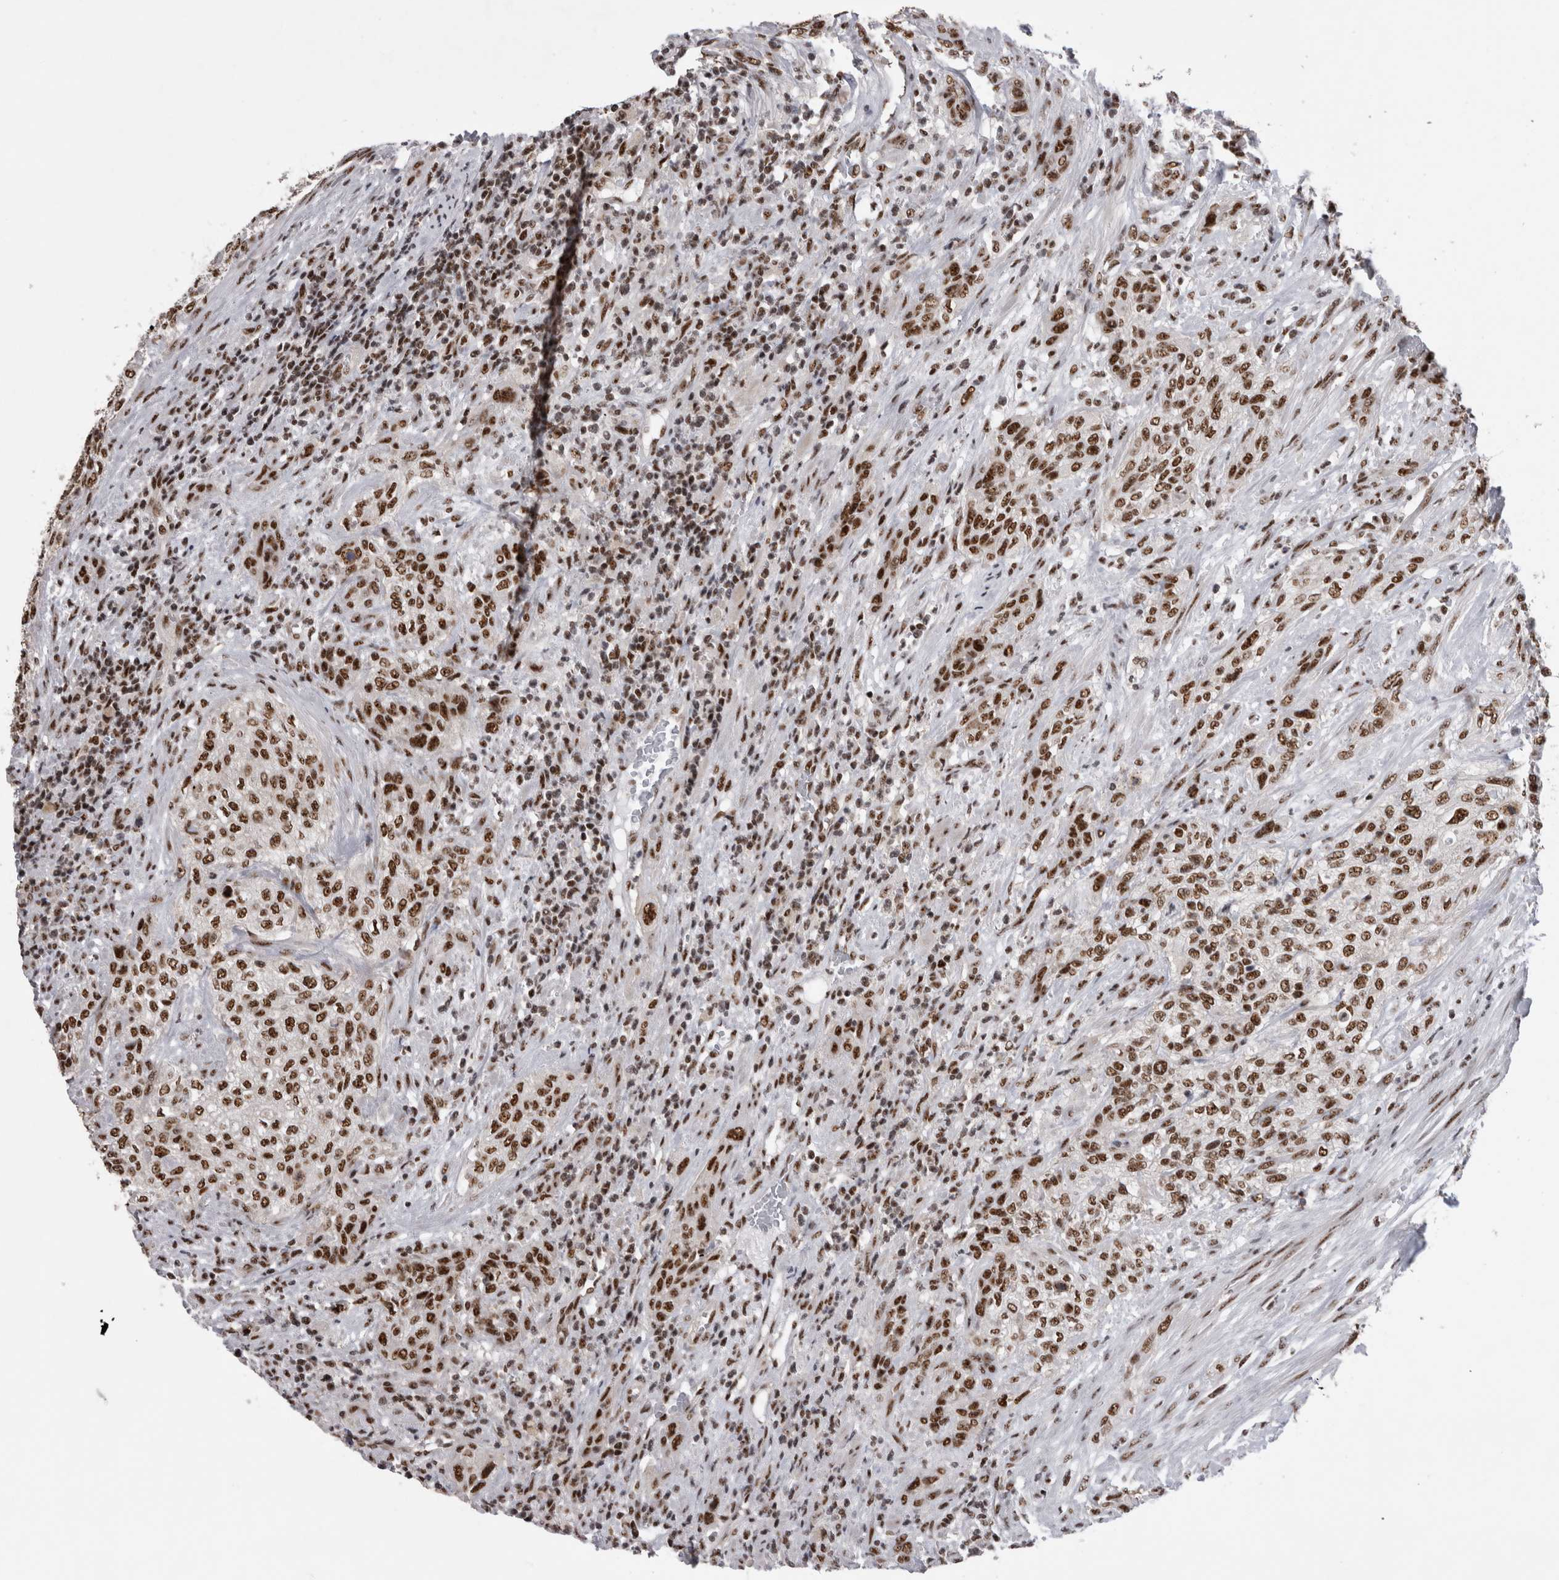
{"staining": {"intensity": "strong", "quantity": ">75%", "location": "nuclear"}, "tissue": "urothelial cancer", "cell_type": "Tumor cells", "image_type": "cancer", "snomed": [{"axis": "morphology", "description": "Urothelial carcinoma, Low grade"}, {"axis": "morphology", "description": "Urothelial carcinoma, High grade"}, {"axis": "topography", "description": "Urinary bladder"}], "caption": "The histopathology image reveals staining of high-grade urothelial carcinoma, revealing strong nuclear protein expression (brown color) within tumor cells. Immunohistochemistry (ihc) stains the protein of interest in brown and the nuclei are stained blue.", "gene": "CDK11A", "patient": {"sex": "male", "age": 35}}